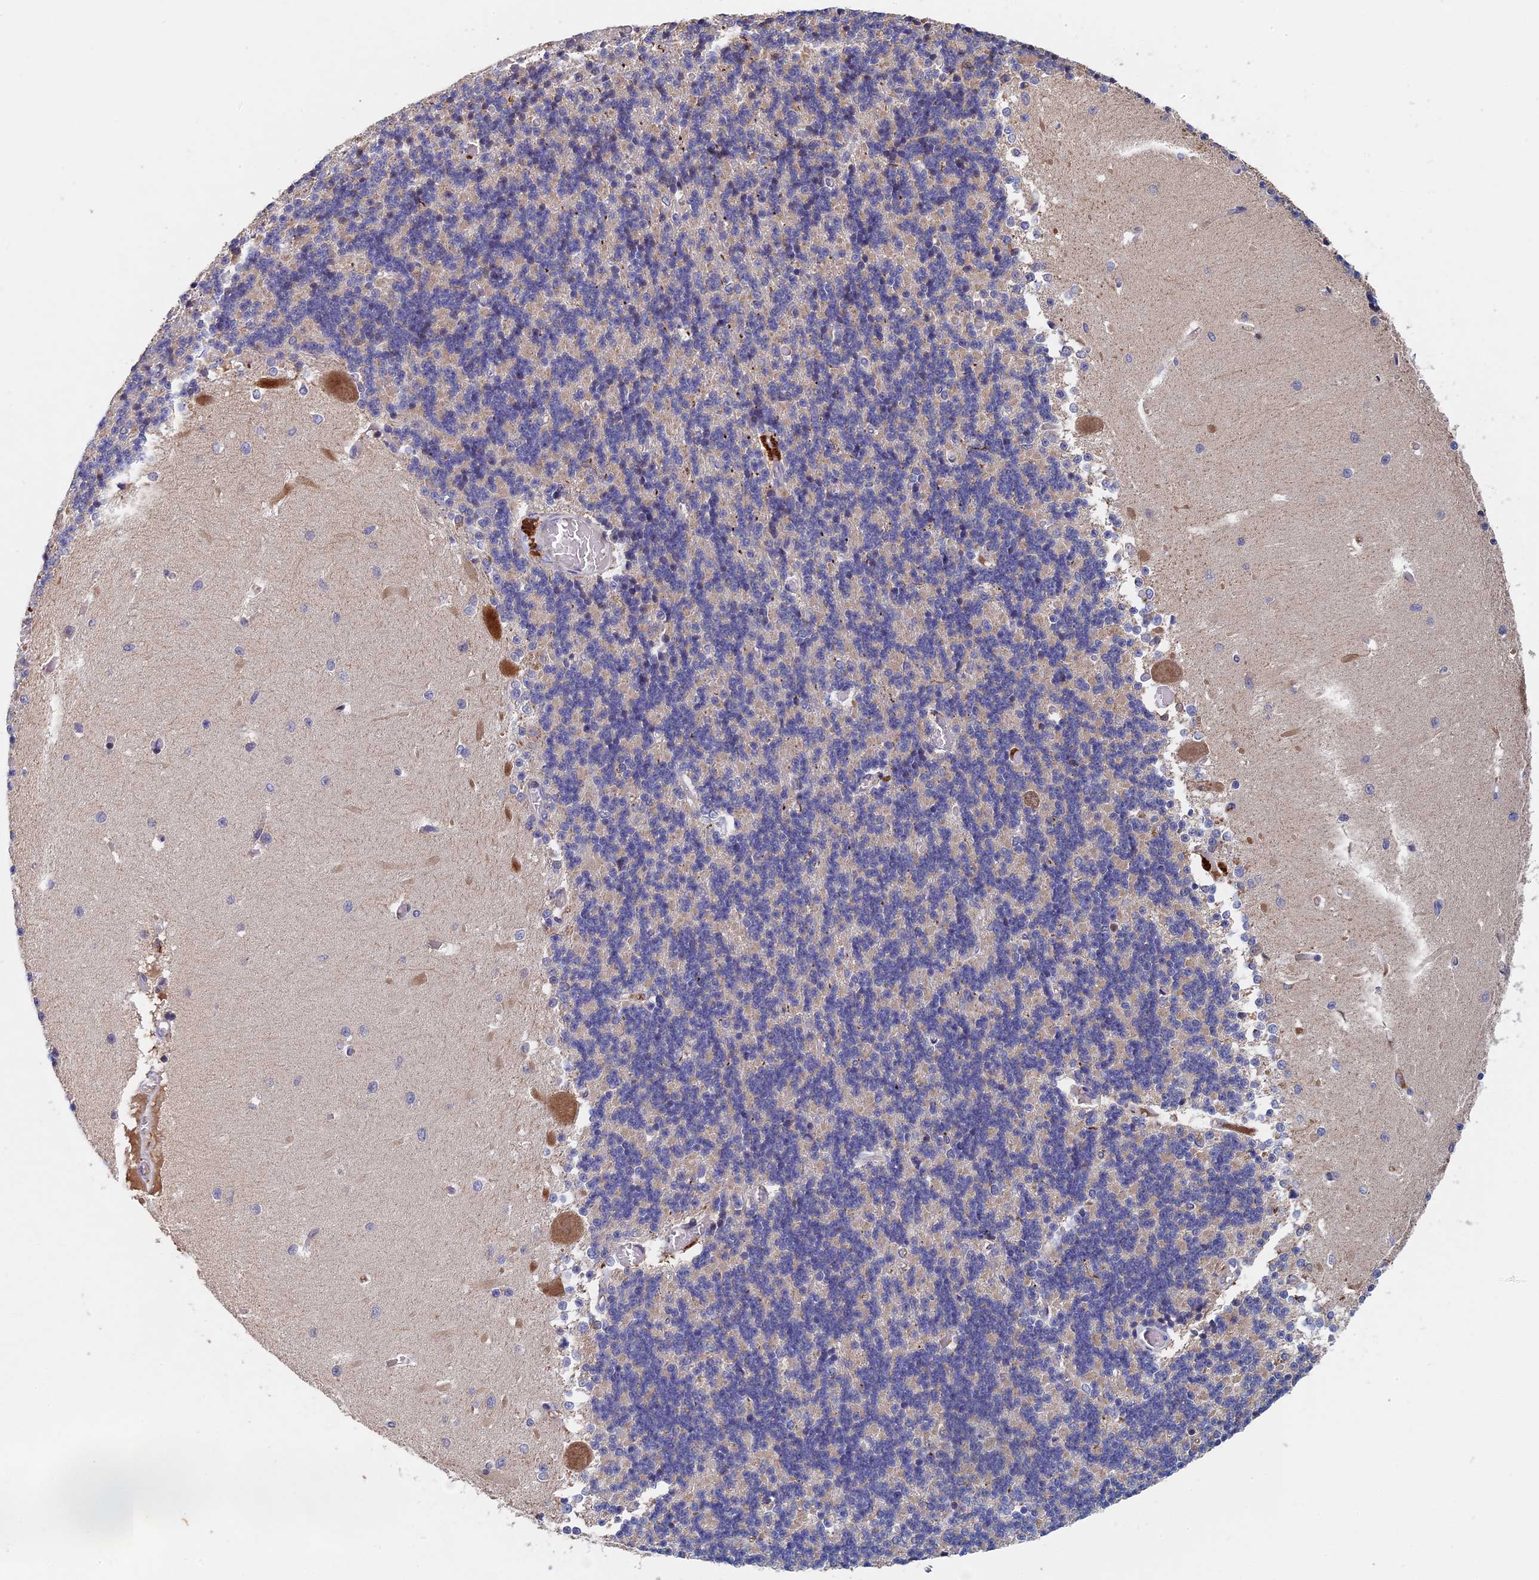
{"staining": {"intensity": "moderate", "quantity": "<25%", "location": "cytoplasmic/membranous"}, "tissue": "cerebellum", "cell_type": "Cells in granular layer", "image_type": "normal", "snomed": [{"axis": "morphology", "description": "Normal tissue, NOS"}, {"axis": "topography", "description": "Cerebellum"}], "caption": "About <25% of cells in granular layer in unremarkable human cerebellum demonstrate moderate cytoplasmic/membranous protein positivity as visualized by brown immunohistochemical staining.", "gene": "SLC33A1", "patient": {"sex": "male", "age": 37}}